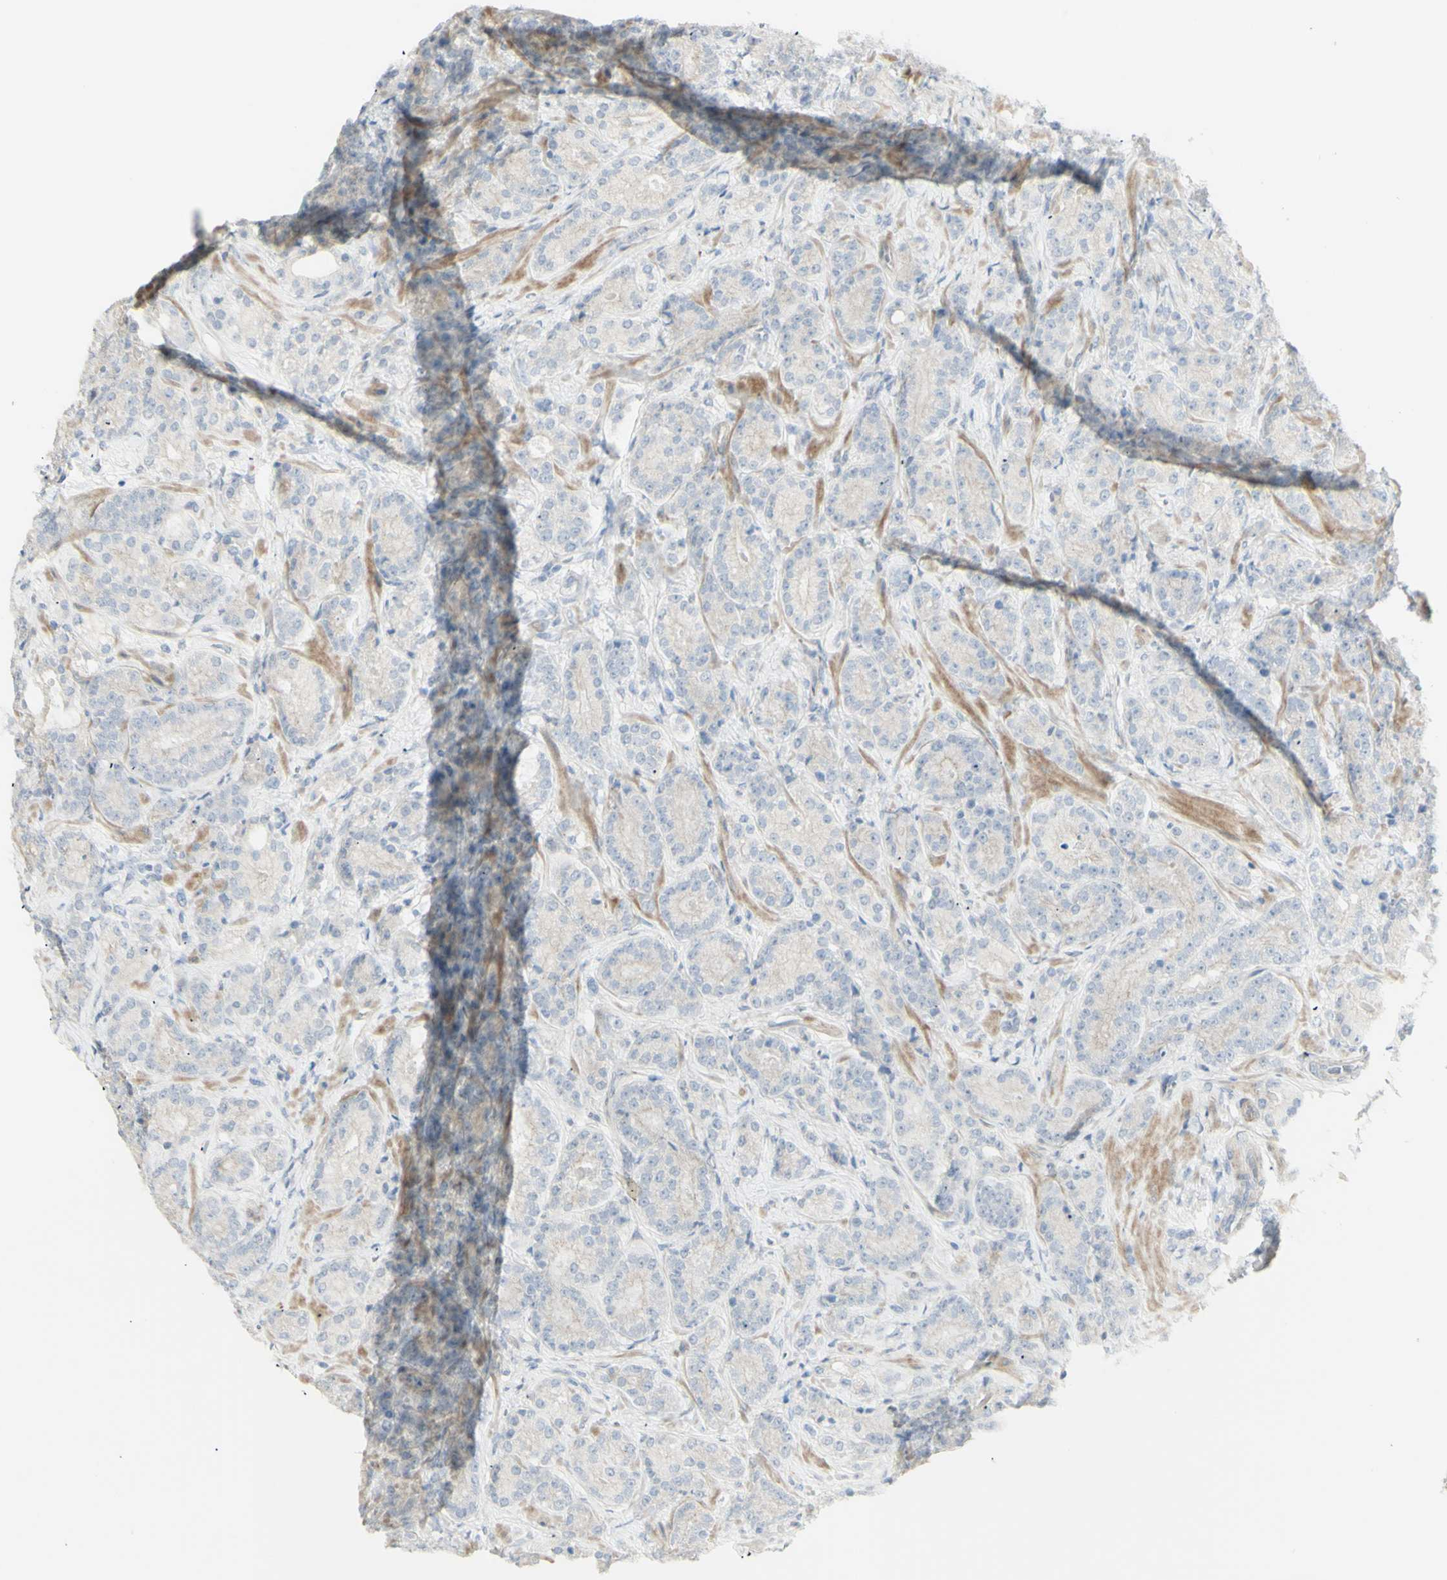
{"staining": {"intensity": "negative", "quantity": "none", "location": "none"}, "tissue": "prostate cancer", "cell_type": "Tumor cells", "image_type": "cancer", "snomed": [{"axis": "morphology", "description": "Adenocarcinoma, High grade"}, {"axis": "topography", "description": "Prostate"}], "caption": "A micrograph of prostate cancer (high-grade adenocarcinoma) stained for a protein reveals no brown staining in tumor cells.", "gene": "NDST4", "patient": {"sex": "male", "age": 61}}